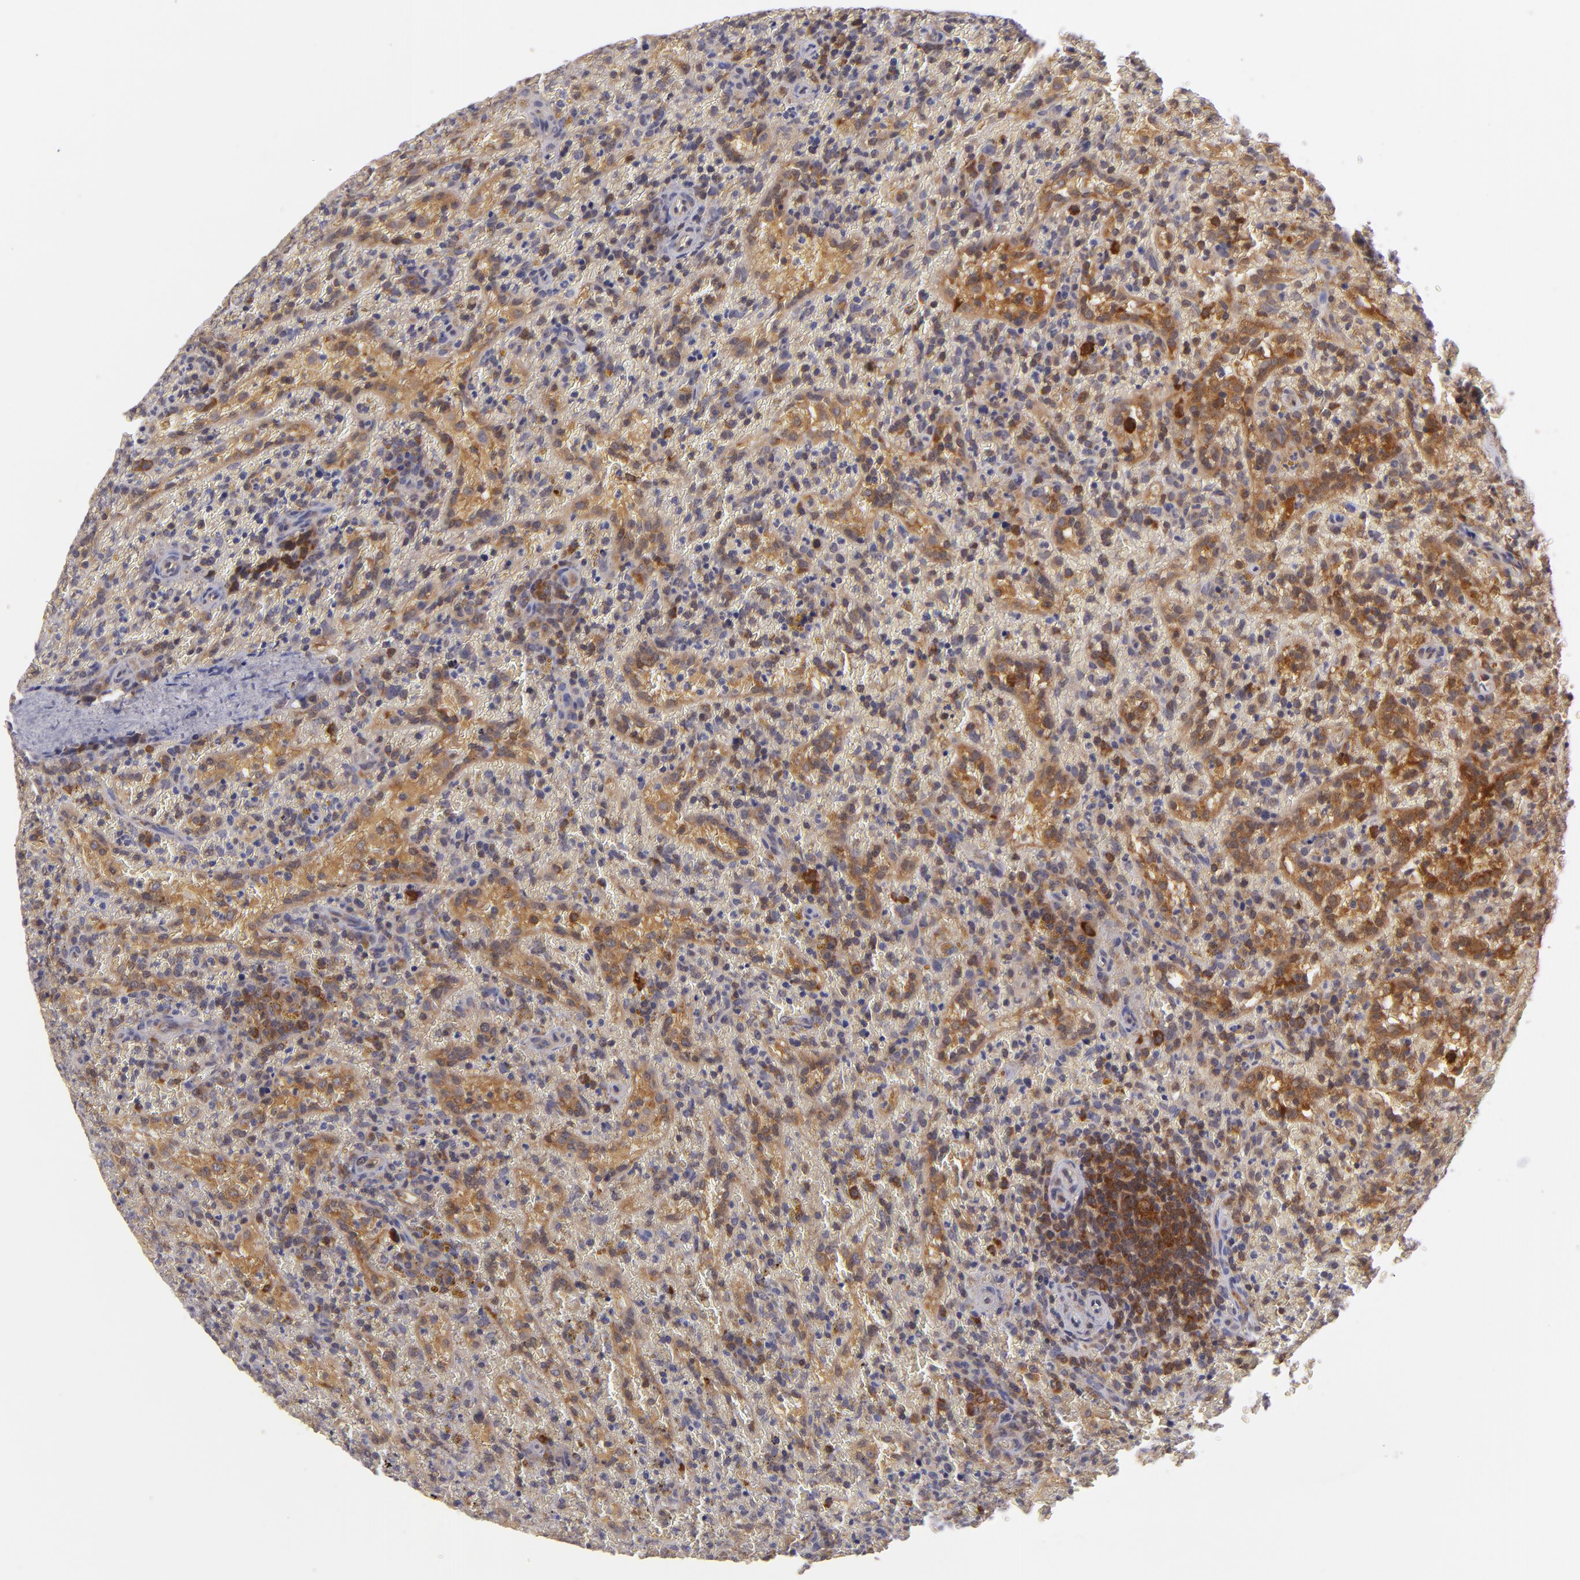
{"staining": {"intensity": "moderate", "quantity": ">75%", "location": "cytoplasmic/membranous"}, "tissue": "lymphoma", "cell_type": "Tumor cells", "image_type": "cancer", "snomed": [{"axis": "morphology", "description": "Malignant lymphoma, non-Hodgkin's type, High grade"}, {"axis": "topography", "description": "Spleen"}, {"axis": "topography", "description": "Lymph node"}], "caption": "A histopathology image of lymphoma stained for a protein demonstrates moderate cytoplasmic/membranous brown staining in tumor cells.", "gene": "PTPN13", "patient": {"sex": "female", "age": 70}}